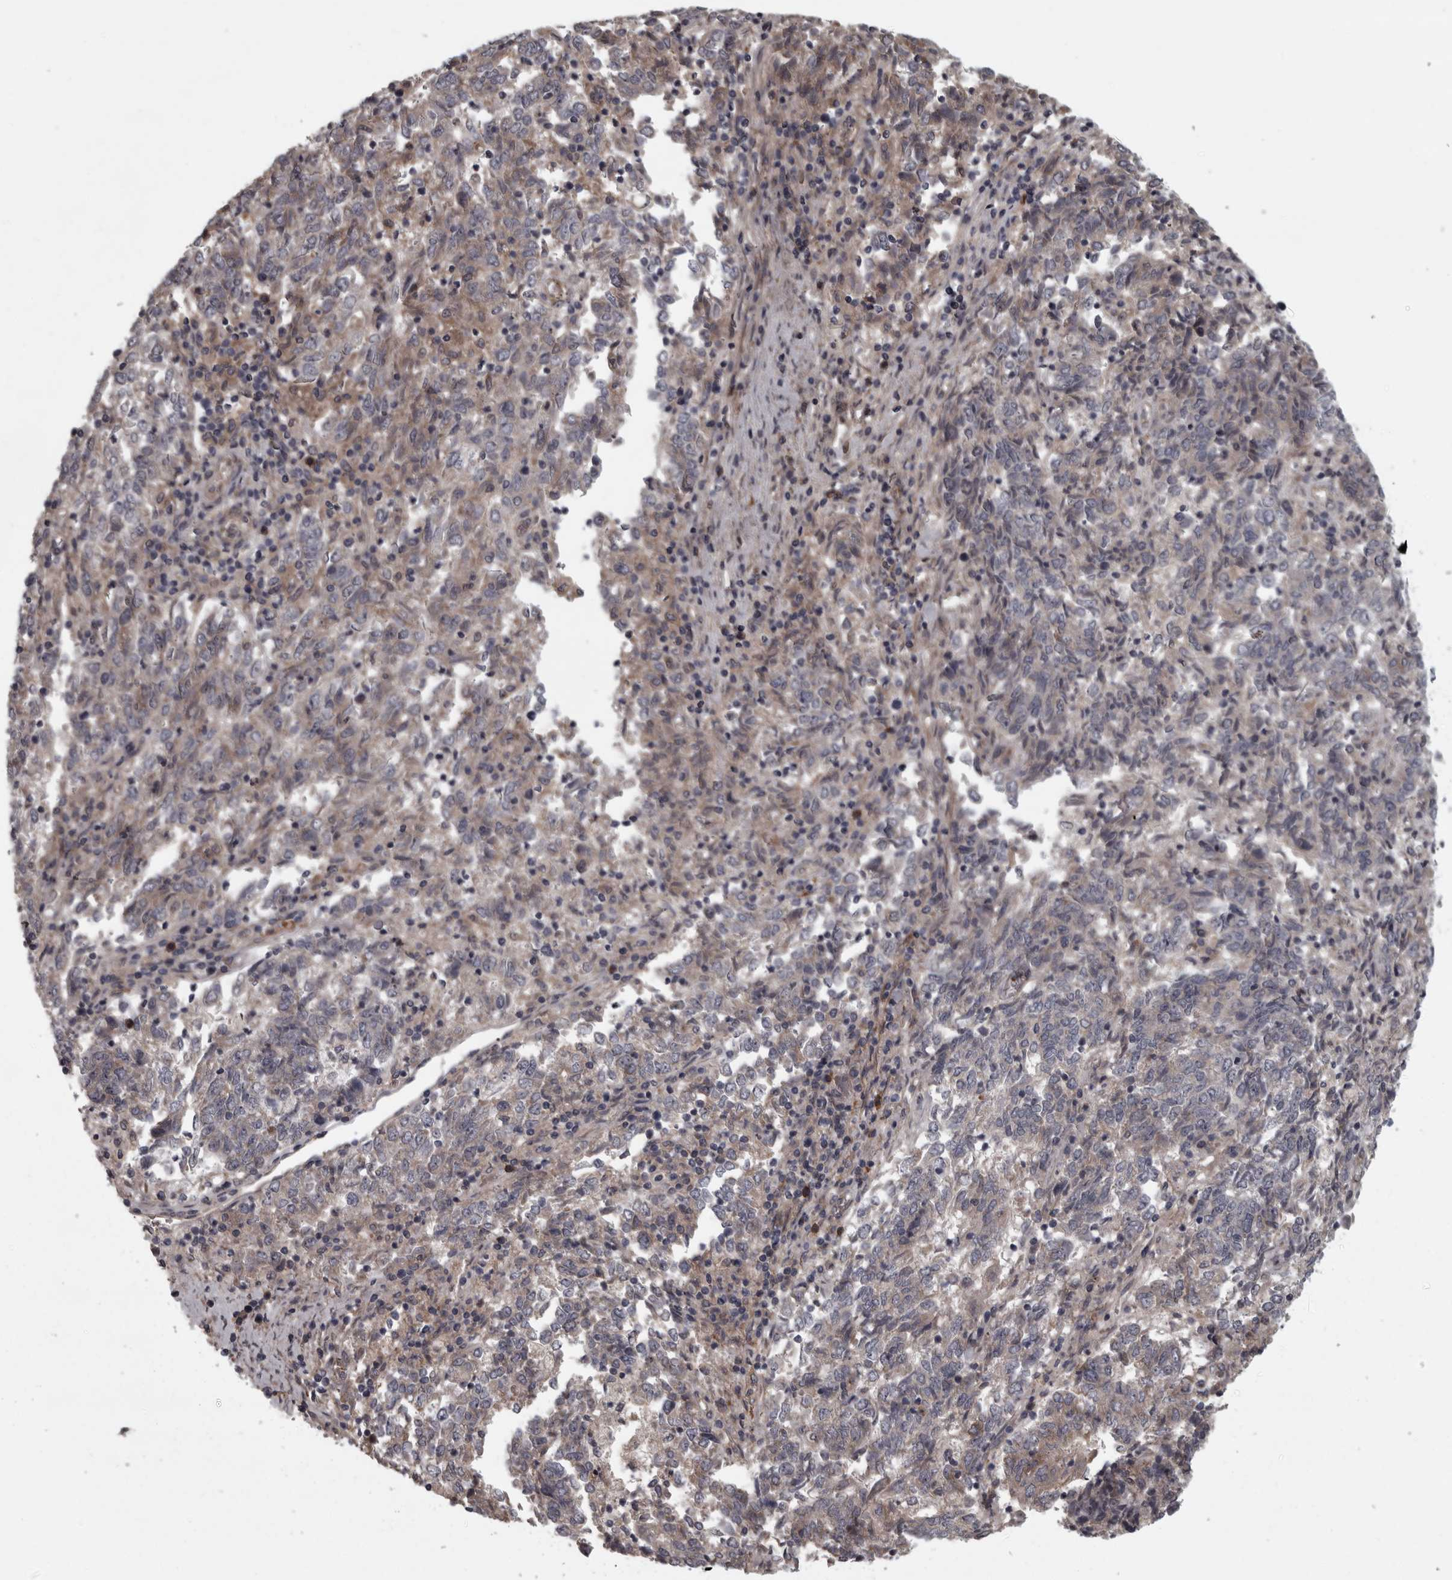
{"staining": {"intensity": "weak", "quantity": ">75%", "location": "cytoplasmic/membranous"}, "tissue": "endometrial cancer", "cell_type": "Tumor cells", "image_type": "cancer", "snomed": [{"axis": "morphology", "description": "Adenocarcinoma, NOS"}, {"axis": "topography", "description": "Endometrium"}], "caption": "Adenocarcinoma (endometrial) stained with a brown dye reveals weak cytoplasmic/membranous positive positivity in about >75% of tumor cells.", "gene": "RSU1", "patient": {"sex": "female", "age": 80}}